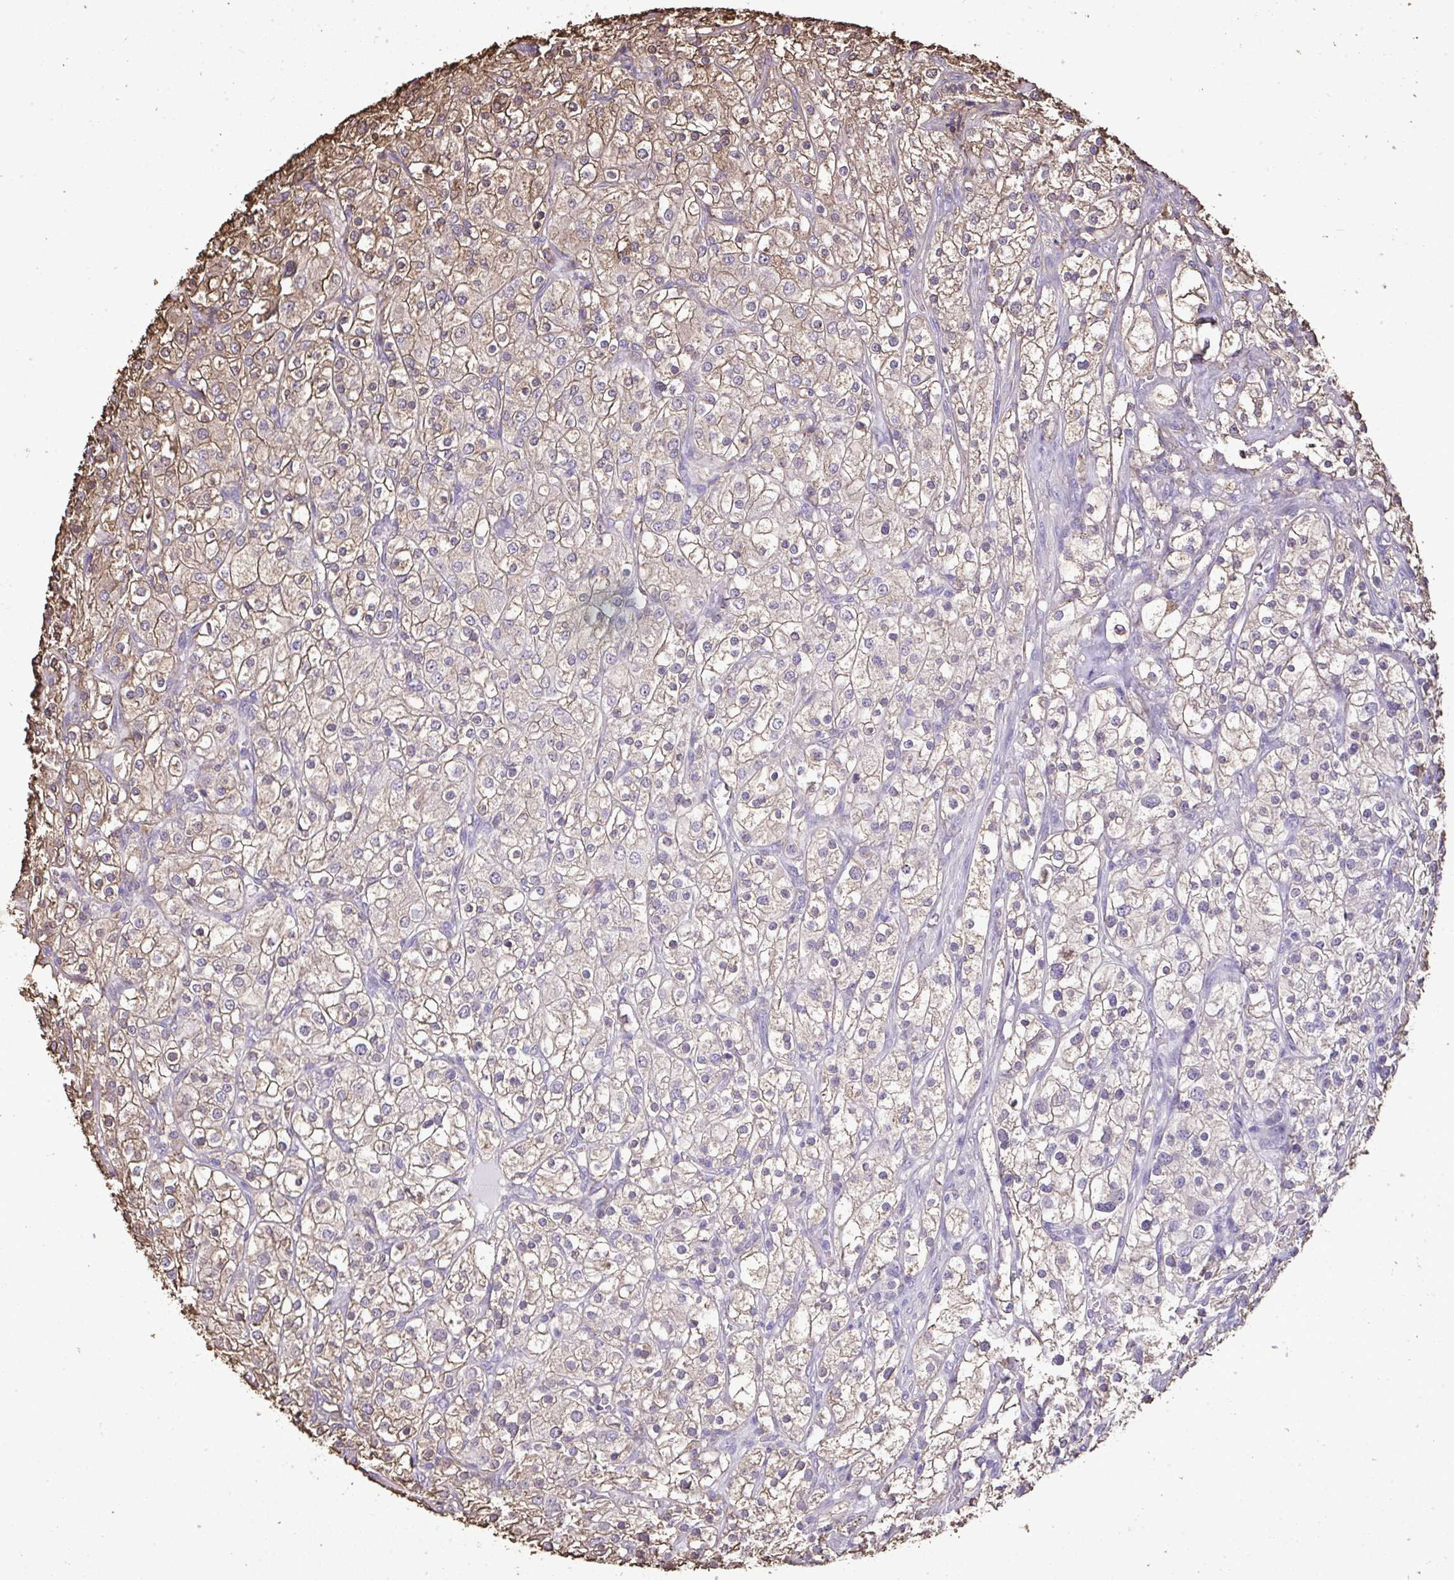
{"staining": {"intensity": "weak", "quantity": "25%-75%", "location": "cytoplasmic/membranous"}, "tissue": "renal cancer", "cell_type": "Tumor cells", "image_type": "cancer", "snomed": [{"axis": "morphology", "description": "Adenocarcinoma, NOS"}, {"axis": "topography", "description": "Kidney"}], "caption": "A brown stain labels weak cytoplasmic/membranous expression of a protein in renal adenocarcinoma tumor cells.", "gene": "ANXA5", "patient": {"sex": "male", "age": 80}}